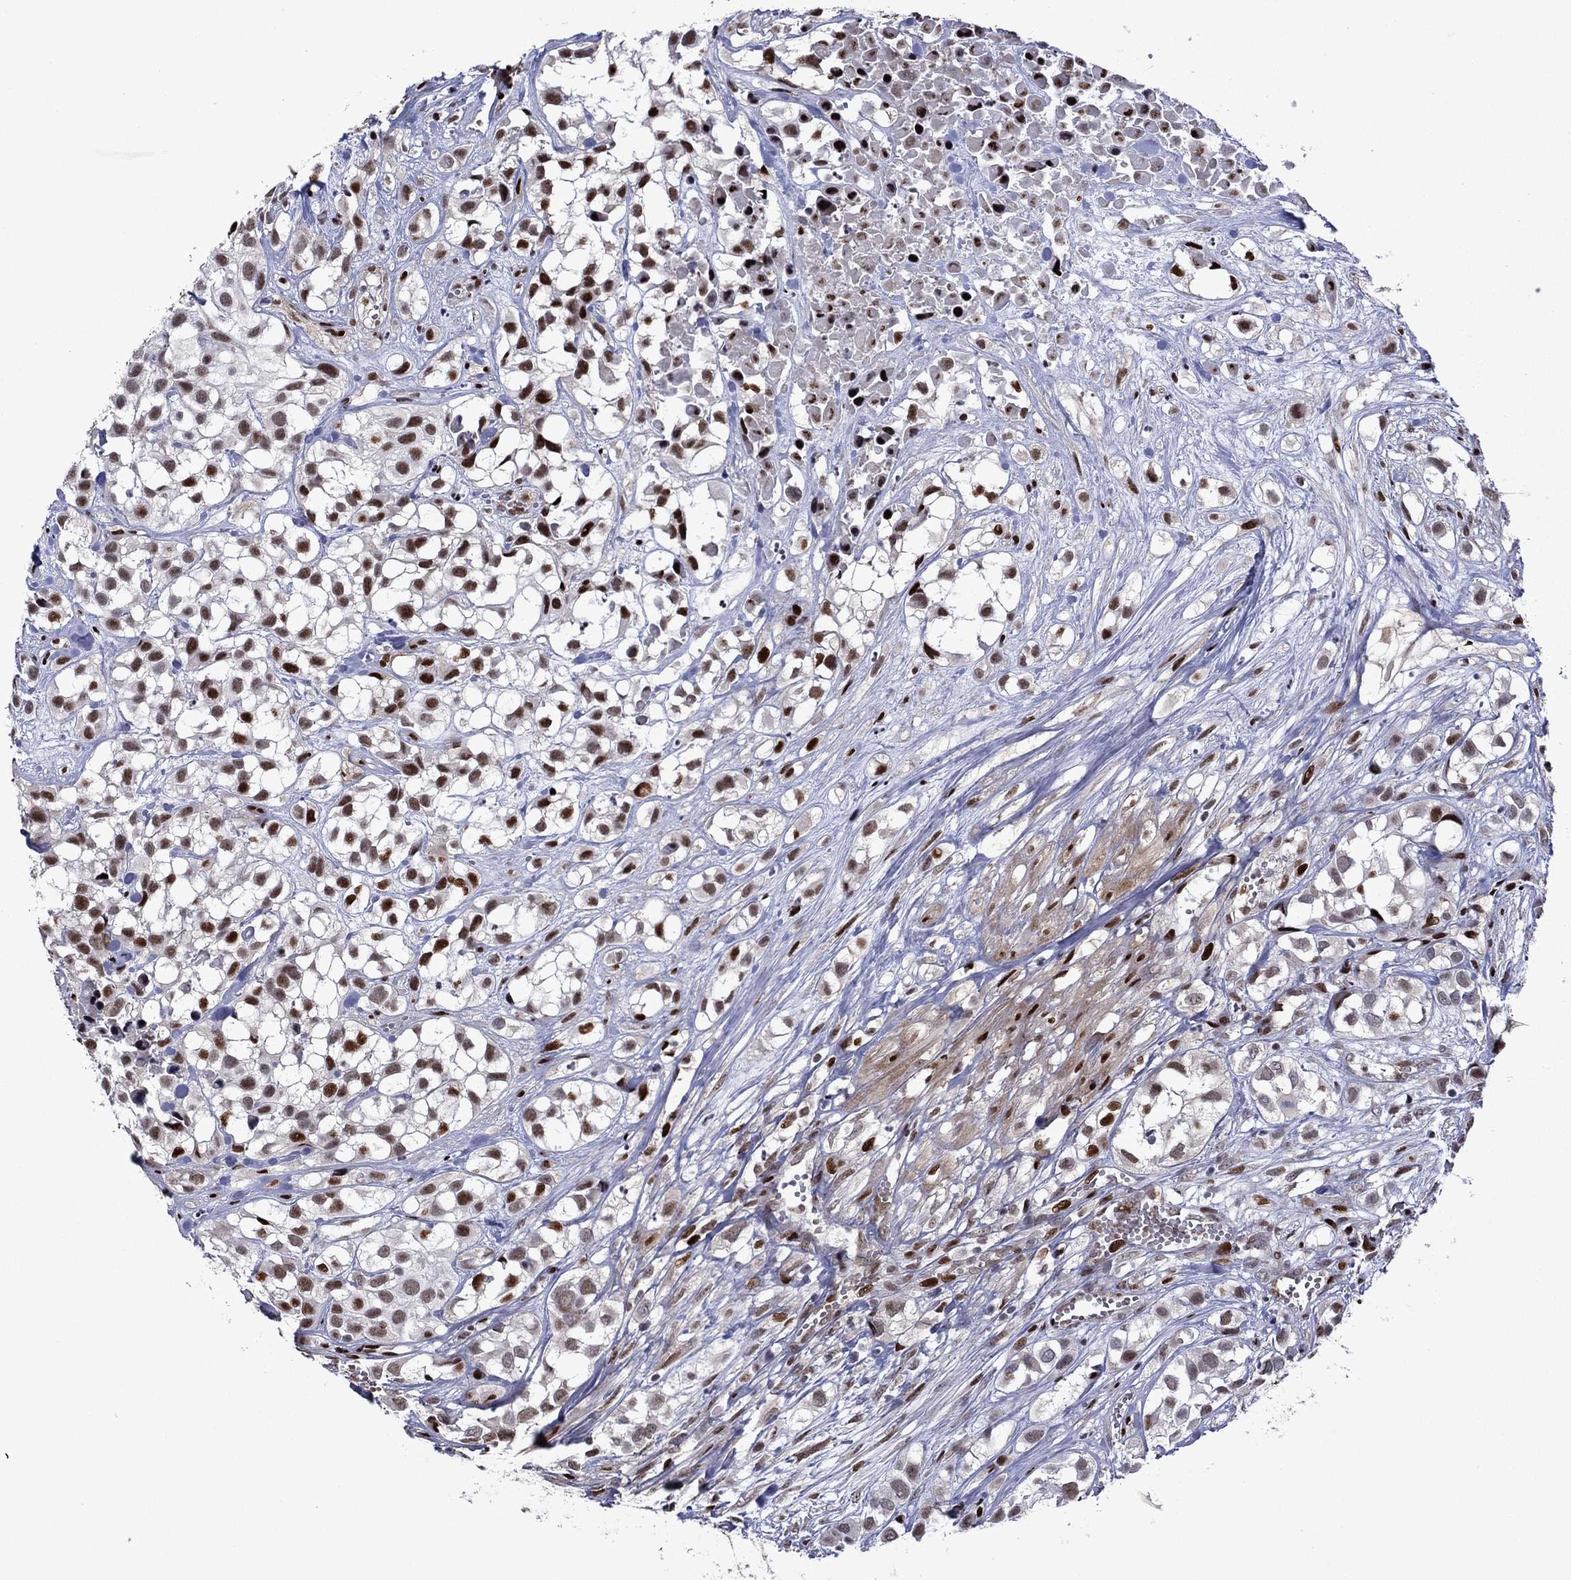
{"staining": {"intensity": "strong", "quantity": ">75%", "location": "nuclear"}, "tissue": "urothelial cancer", "cell_type": "Tumor cells", "image_type": "cancer", "snomed": [{"axis": "morphology", "description": "Urothelial carcinoma, High grade"}, {"axis": "topography", "description": "Urinary bladder"}], "caption": "Immunohistochemistry (IHC) histopathology image of human high-grade urothelial carcinoma stained for a protein (brown), which demonstrates high levels of strong nuclear expression in approximately >75% of tumor cells.", "gene": "LIMK1", "patient": {"sex": "male", "age": 56}}